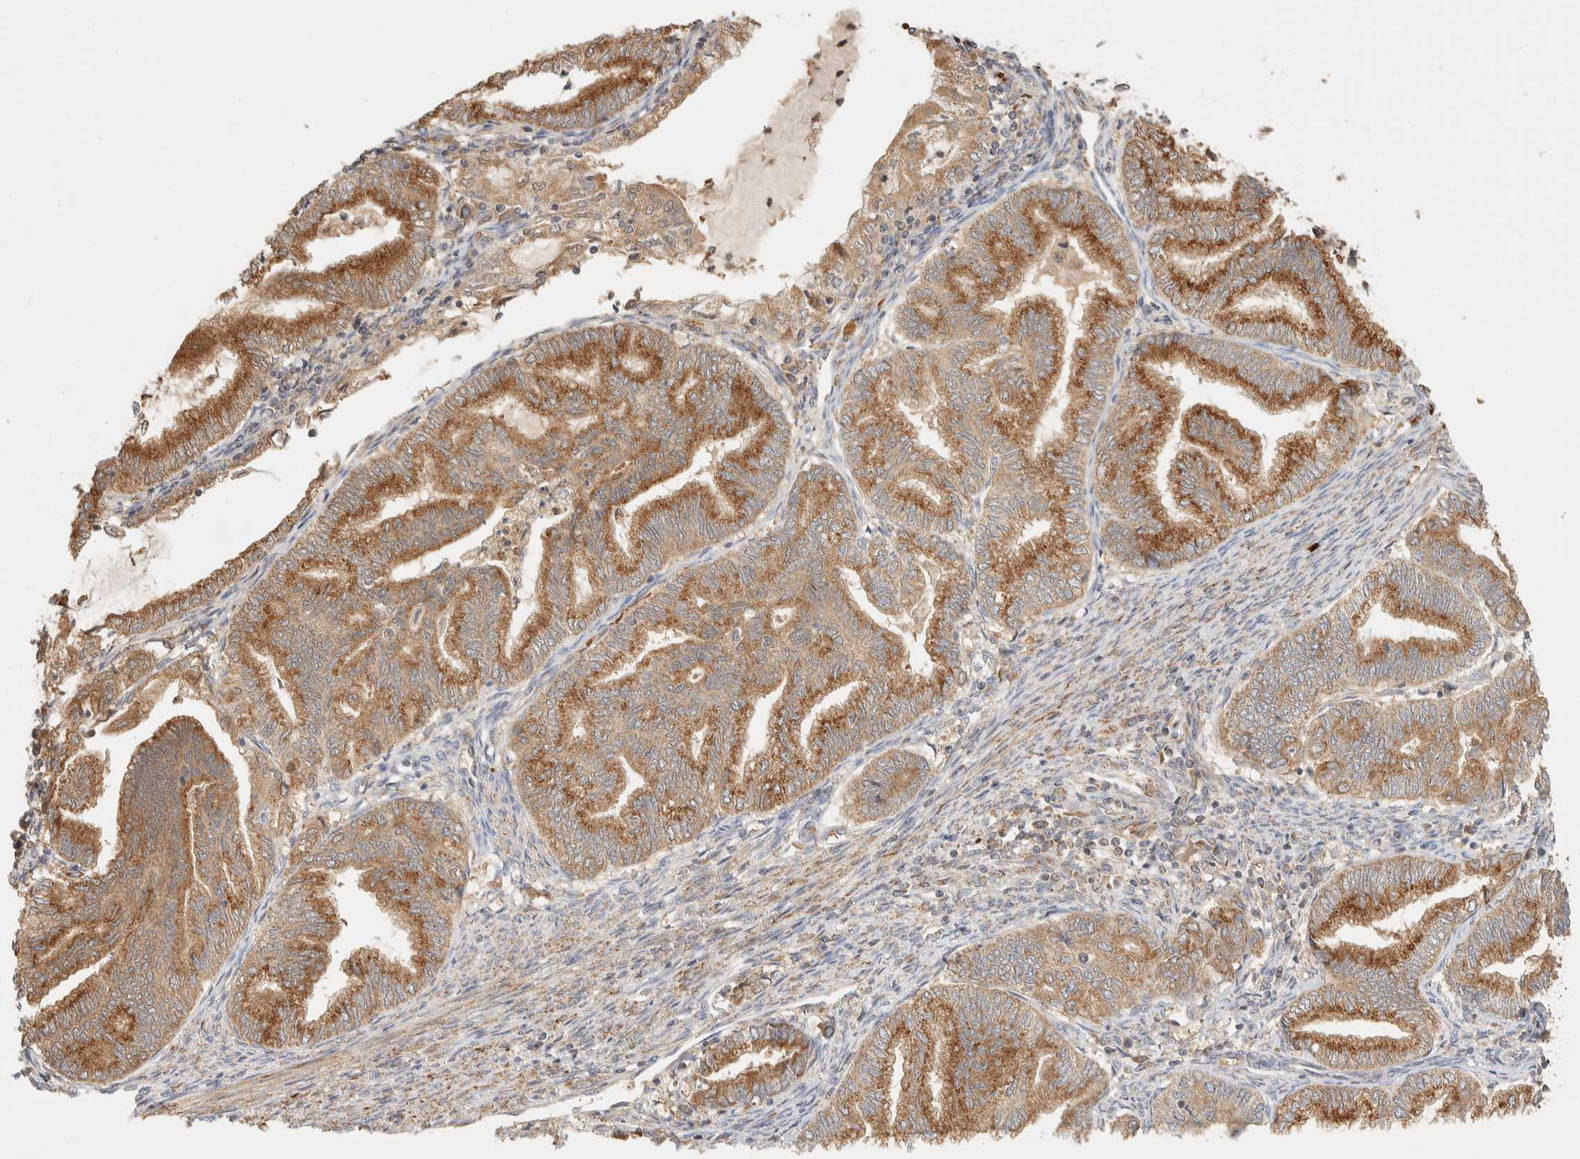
{"staining": {"intensity": "moderate", "quantity": ">75%", "location": "cytoplasmic/membranous"}, "tissue": "endometrial cancer", "cell_type": "Tumor cells", "image_type": "cancer", "snomed": [{"axis": "morphology", "description": "Adenocarcinoma, NOS"}, {"axis": "topography", "description": "Endometrium"}], "caption": "Endometrial adenocarcinoma tissue demonstrates moderate cytoplasmic/membranous staining in about >75% of tumor cells (DAB (3,3'-diaminobenzidine) IHC with brightfield microscopy, high magnification).", "gene": "TTI2", "patient": {"sex": "female", "age": 79}}